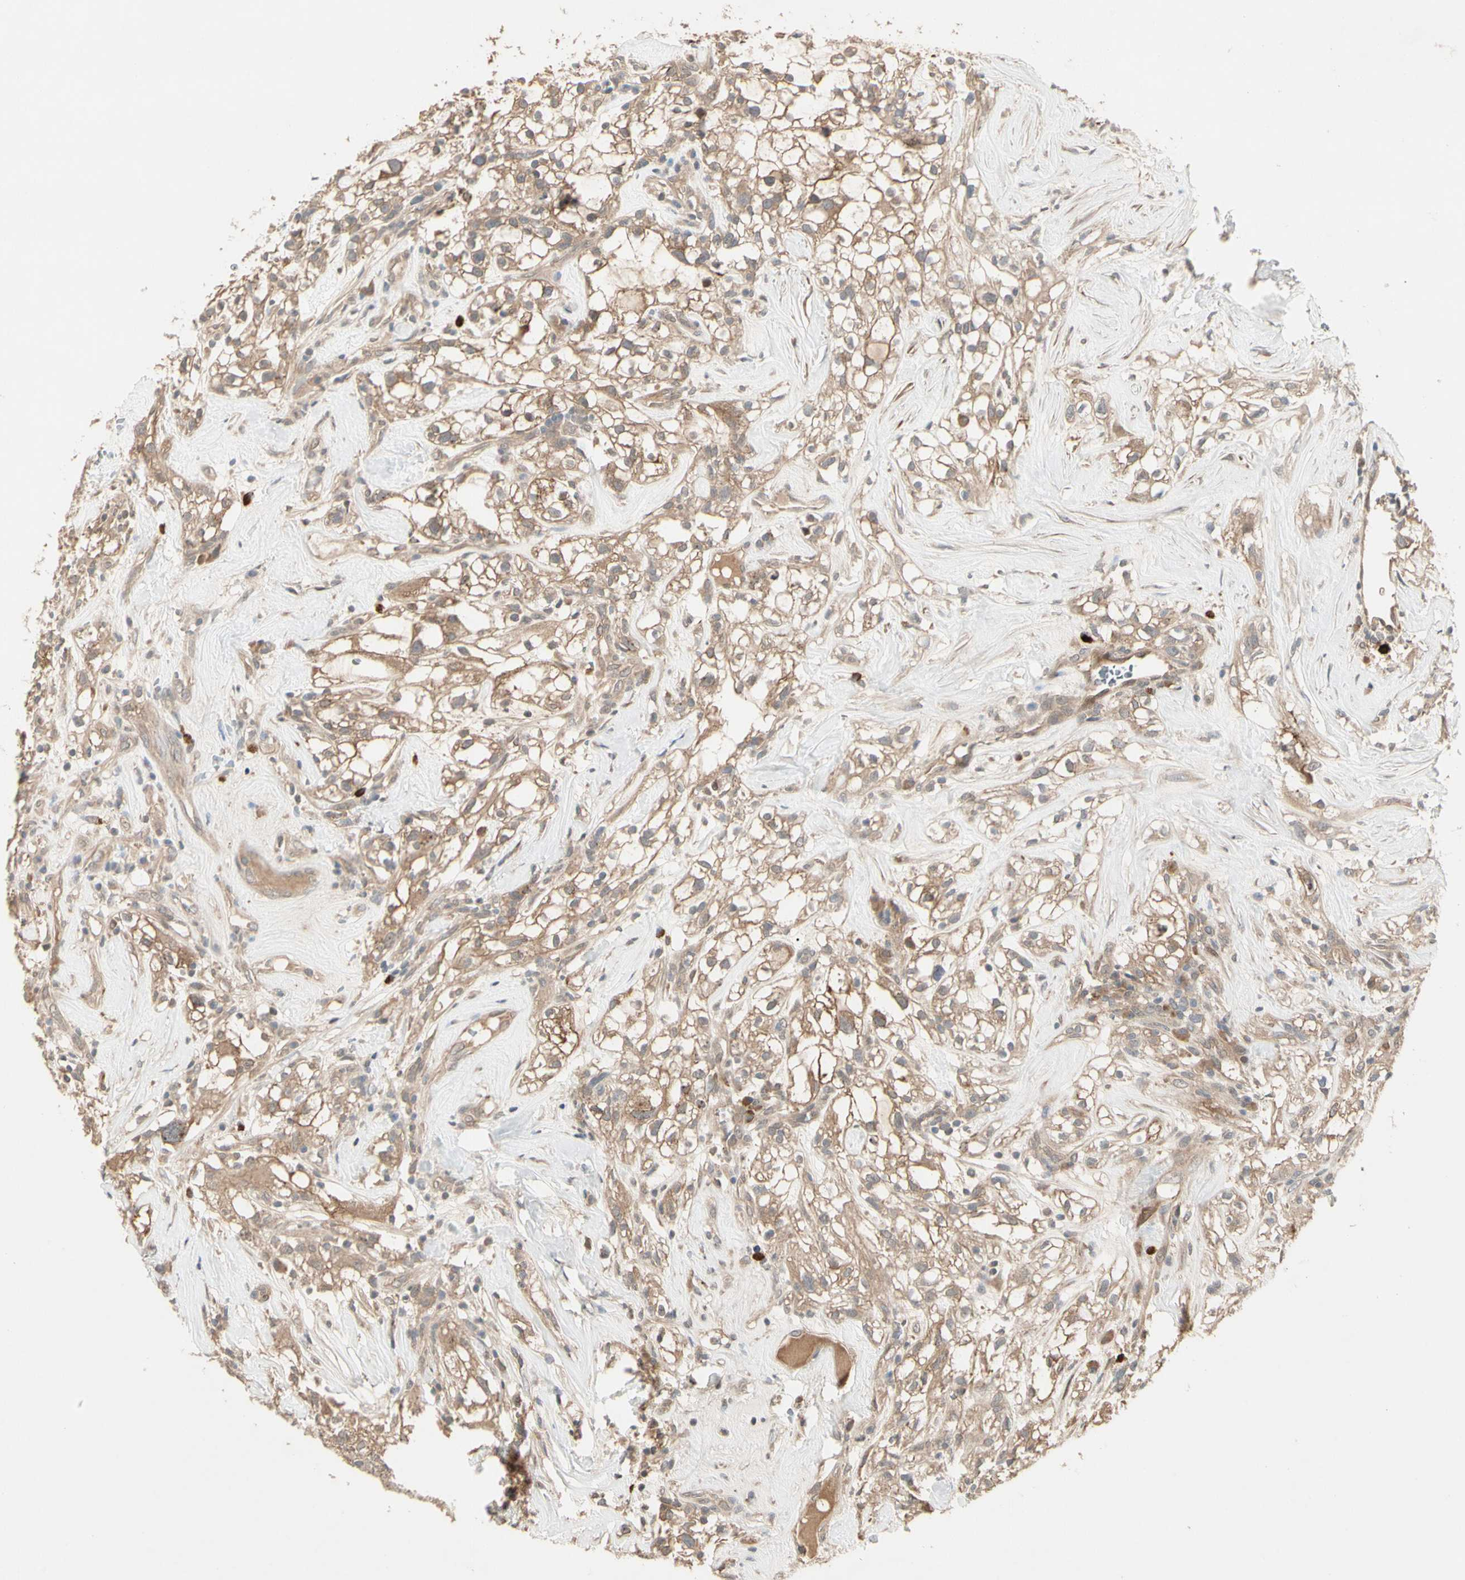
{"staining": {"intensity": "weak", "quantity": ">75%", "location": "cytoplasmic/membranous"}, "tissue": "renal cancer", "cell_type": "Tumor cells", "image_type": "cancer", "snomed": [{"axis": "morphology", "description": "Adenocarcinoma, NOS"}, {"axis": "topography", "description": "Kidney"}], "caption": "This histopathology image reveals immunohistochemistry (IHC) staining of renal adenocarcinoma, with low weak cytoplasmic/membranous staining in approximately >75% of tumor cells.", "gene": "ATG4C", "patient": {"sex": "female", "age": 60}}